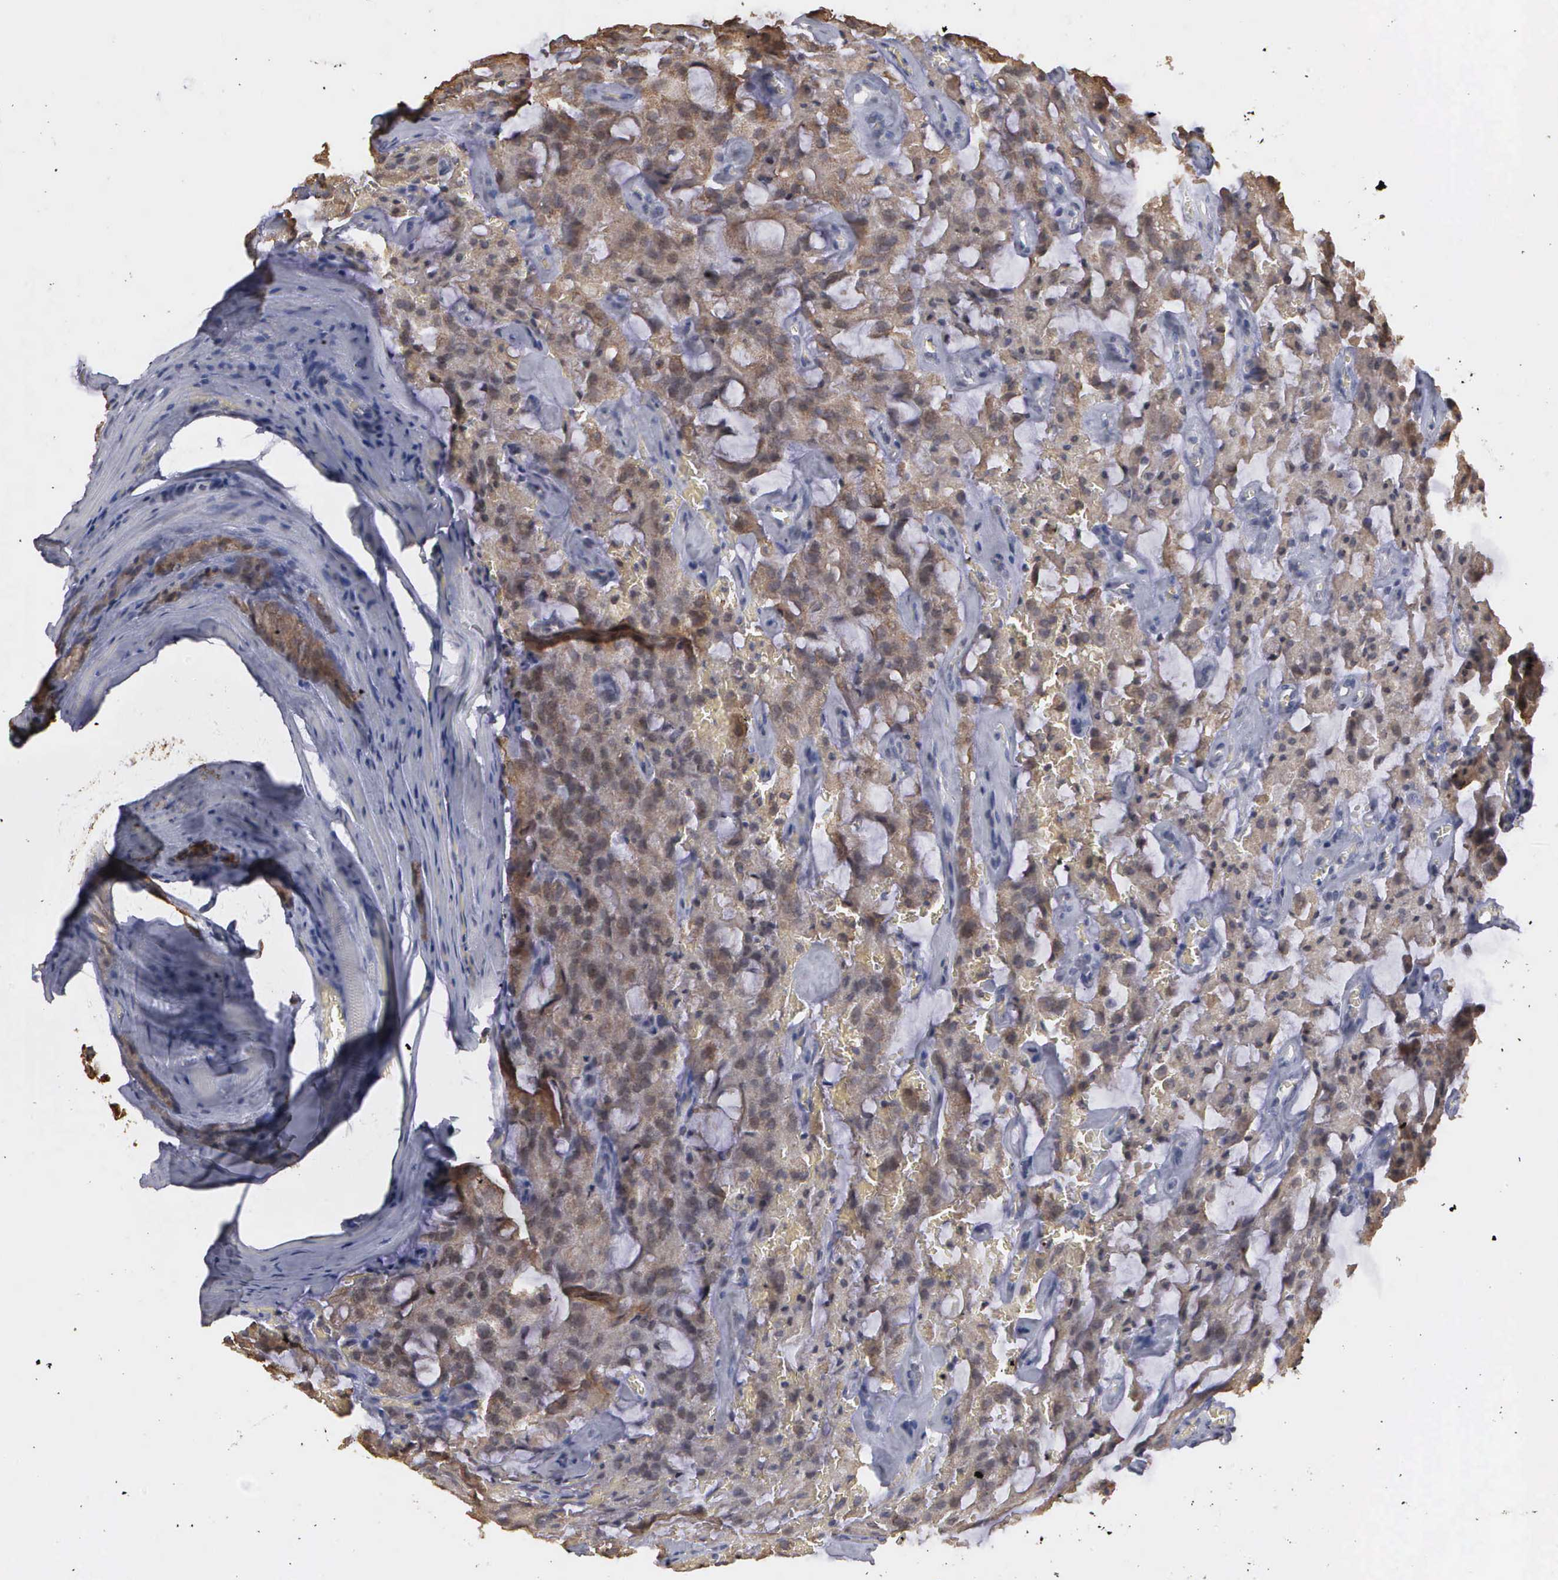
{"staining": {"intensity": "strong", "quantity": ">75%", "location": "cytoplasmic/membranous"}, "tissue": "prostate cancer", "cell_type": "Tumor cells", "image_type": "cancer", "snomed": [{"axis": "morphology", "description": "Adenocarcinoma, Medium grade"}, {"axis": "topography", "description": "Prostate"}], "caption": "This photomicrograph shows prostate adenocarcinoma (medium-grade) stained with immunohistochemistry (IHC) to label a protein in brown. The cytoplasmic/membranous of tumor cells show strong positivity for the protein. Nuclei are counter-stained blue.", "gene": "WDR89", "patient": {"sex": "male", "age": 60}}